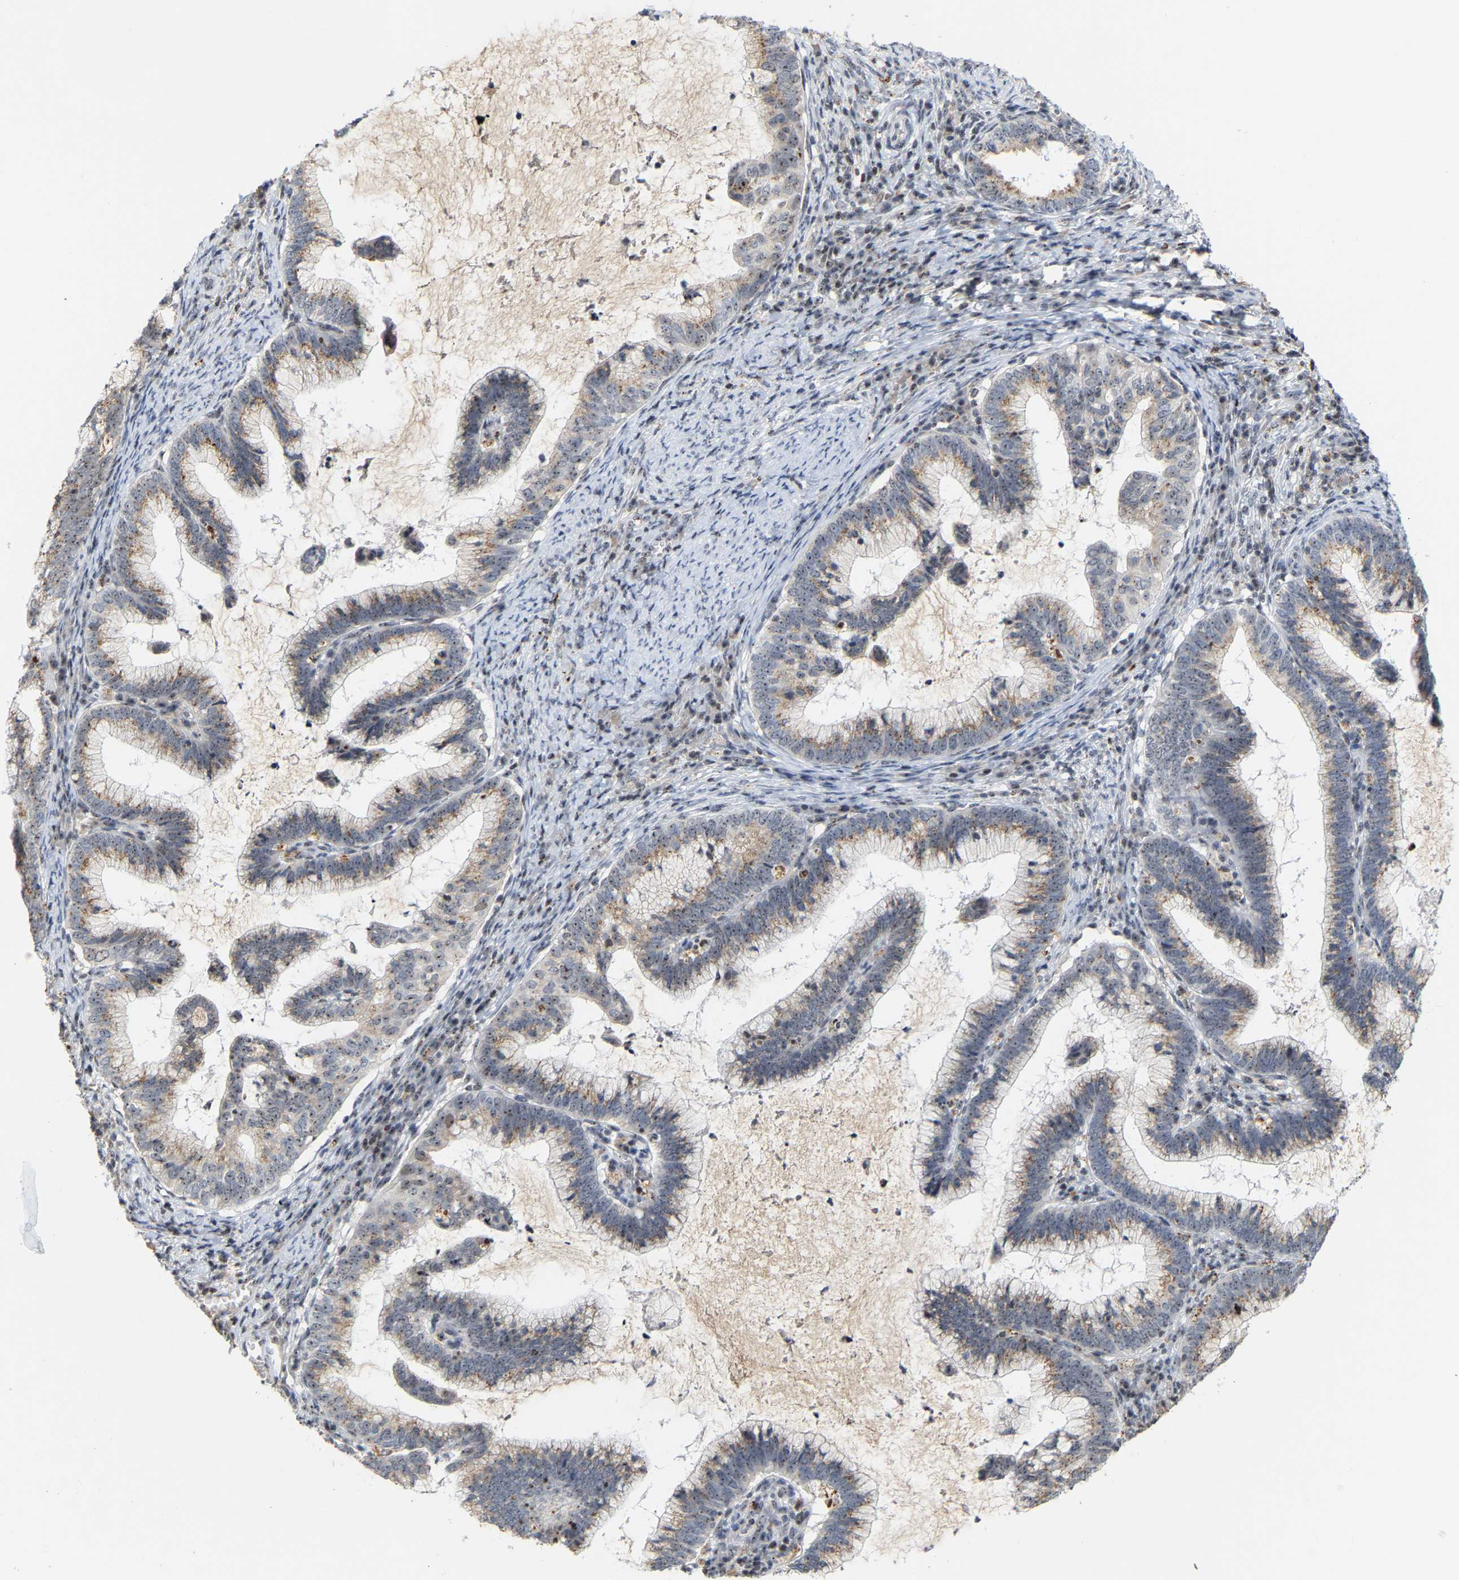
{"staining": {"intensity": "weak", "quantity": "25%-75%", "location": "cytoplasmic/membranous"}, "tissue": "cervical cancer", "cell_type": "Tumor cells", "image_type": "cancer", "snomed": [{"axis": "morphology", "description": "Adenocarcinoma, NOS"}, {"axis": "topography", "description": "Cervix"}], "caption": "IHC of human cervical cancer displays low levels of weak cytoplasmic/membranous expression in approximately 25%-75% of tumor cells.", "gene": "NOP58", "patient": {"sex": "female", "age": 36}}